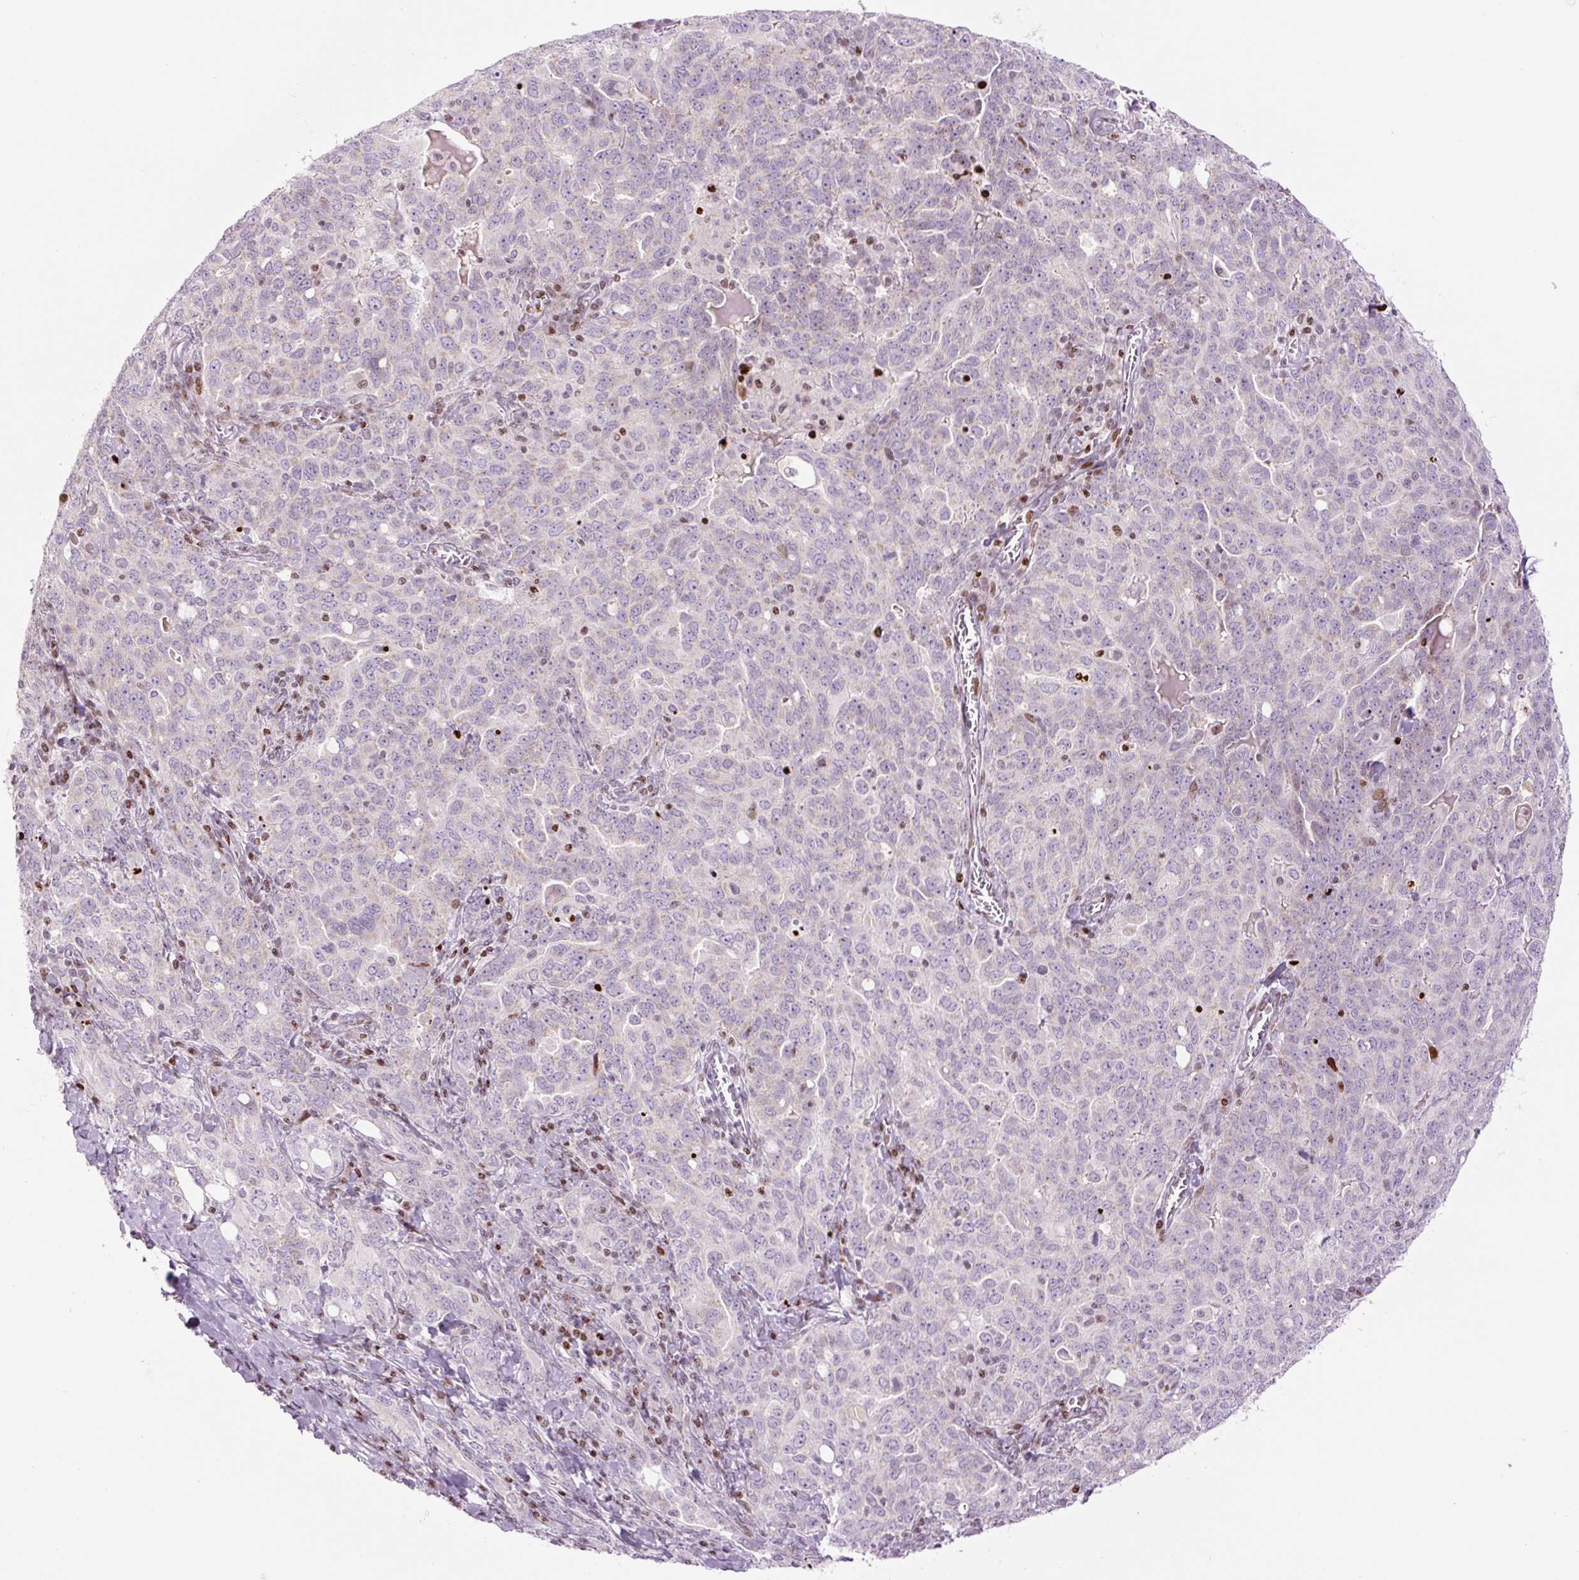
{"staining": {"intensity": "negative", "quantity": "none", "location": "none"}, "tissue": "ovarian cancer", "cell_type": "Tumor cells", "image_type": "cancer", "snomed": [{"axis": "morphology", "description": "Carcinoma, endometroid"}, {"axis": "topography", "description": "Ovary"}], "caption": "A high-resolution histopathology image shows immunohistochemistry (IHC) staining of endometroid carcinoma (ovarian), which exhibits no significant positivity in tumor cells.", "gene": "TMEM177", "patient": {"sex": "female", "age": 62}}